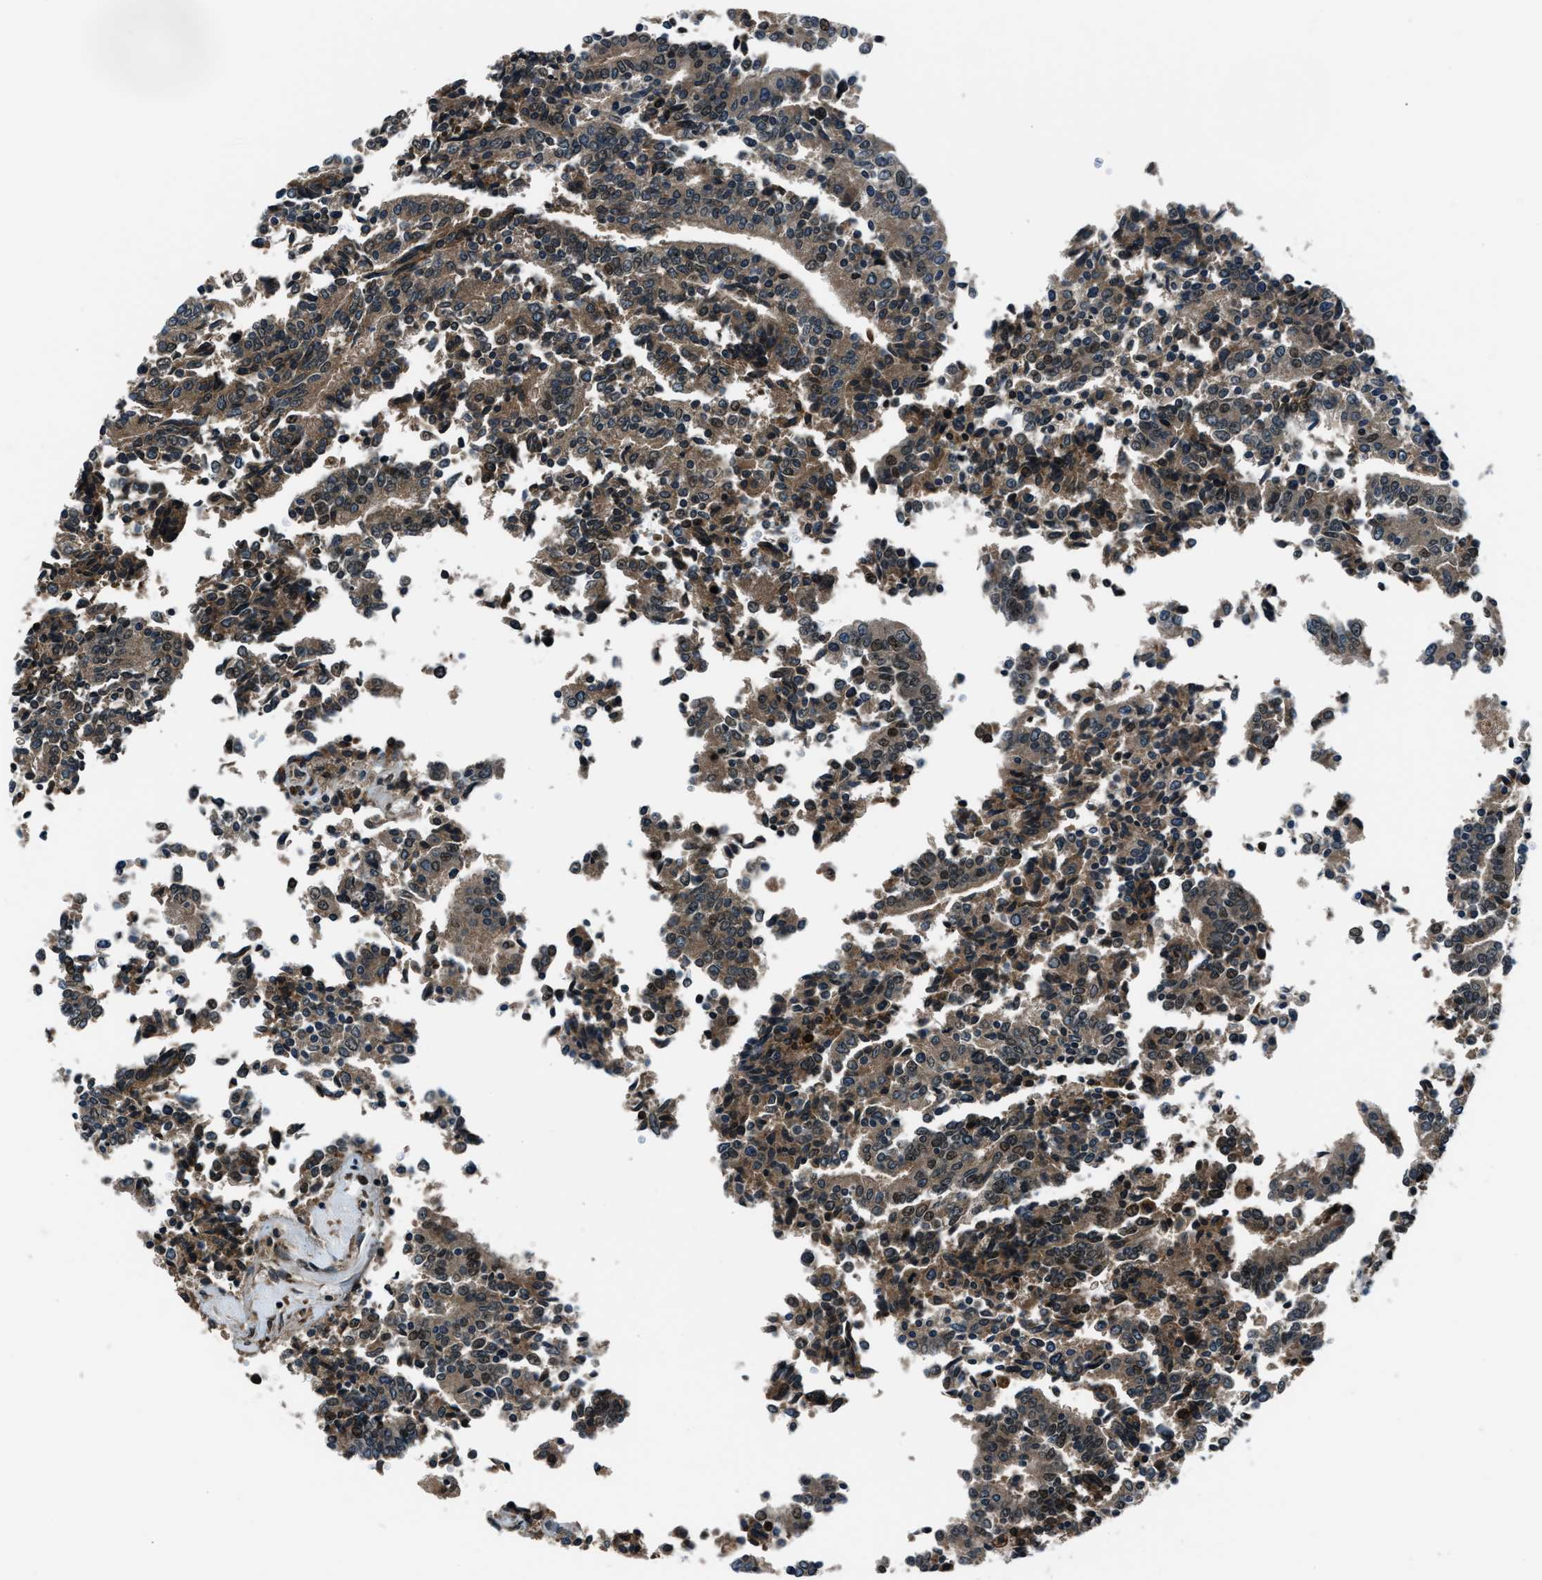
{"staining": {"intensity": "moderate", "quantity": ">75%", "location": "cytoplasmic/membranous,nuclear"}, "tissue": "prostate cancer", "cell_type": "Tumor cells", "image_type": "cancer", "snomed": [{"axis": "morphology", "description": "Normal tissue, NOS"}, {"axis": "morphology", "description": "Adenocarcinoma, High grade"}, {"axis": "topography", "description": "Prostate"}, {"axis": "topography", "description": "Seminal veicle"}], "caption": "Prostate cancer (adenocarcinoma (high-grade)) stained for a protein demonstrates moderate cytoplasmic/membranous and nuclear positivity in tumor cells. (DAB (3,3'-diaminobenzidine) IHC, brown staining for protein, blue staining for nuclei).", "gene": "ACTL9", "patient": {"sex": "male", "age": 55}}